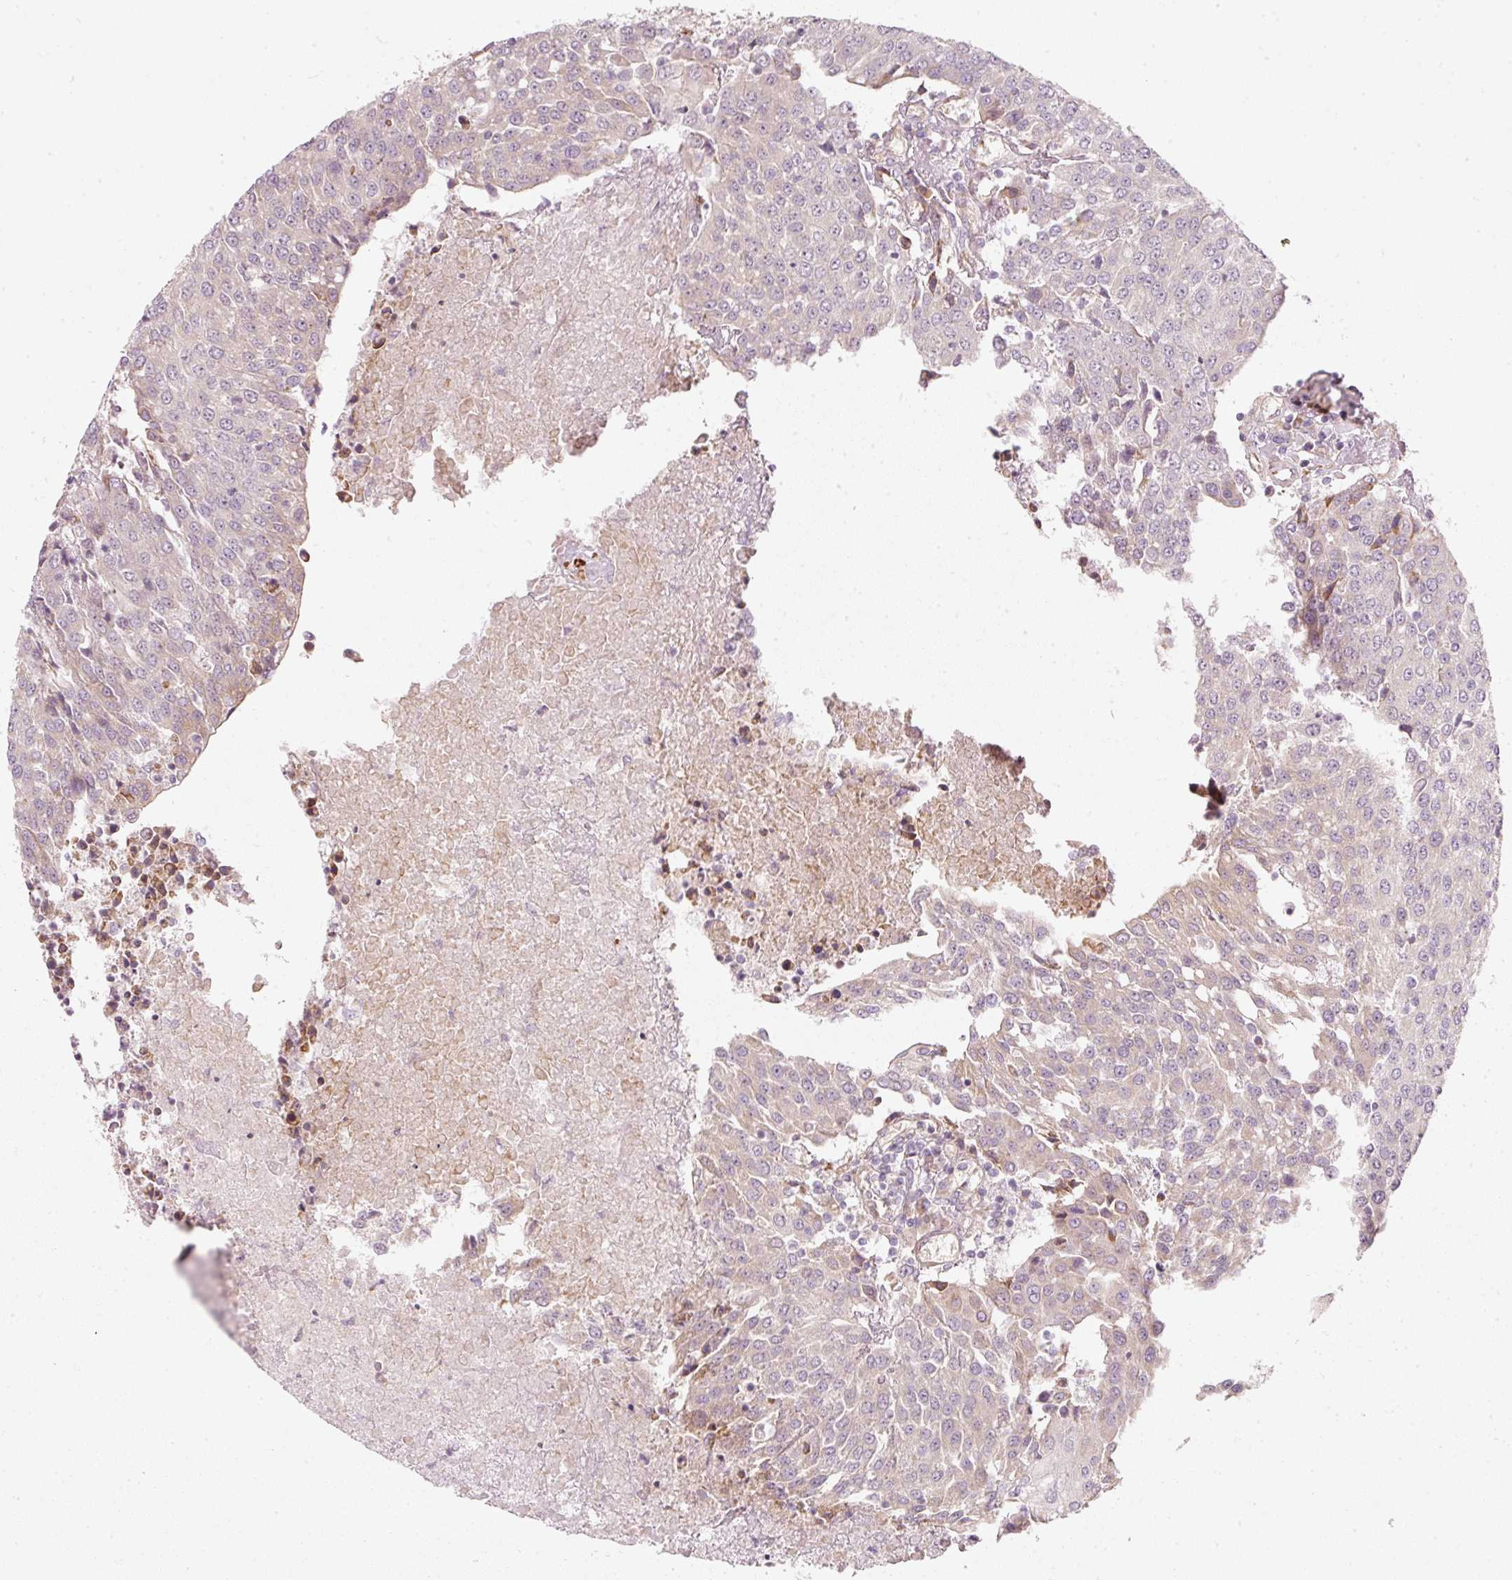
{"staining": {"intensity": "negative", "quantity": "none", "location": "none"}, "tissue": "urothelial cancer", "cell_type": "Tumor cells", "image_type": "cancer", "snomed": [{"axis": "morphology", "description": "Urothelial carcinoma, High grade"}, {"axis": "topography", "description": "Urinary bladder"}], "caption": "The IHC histopathology image has no significant positivity in tumor cells of urothelial carcinoma (high-grade) tissue.", "gene": "KCNQ1", "patient": {"sex": "female", "age": 85}}